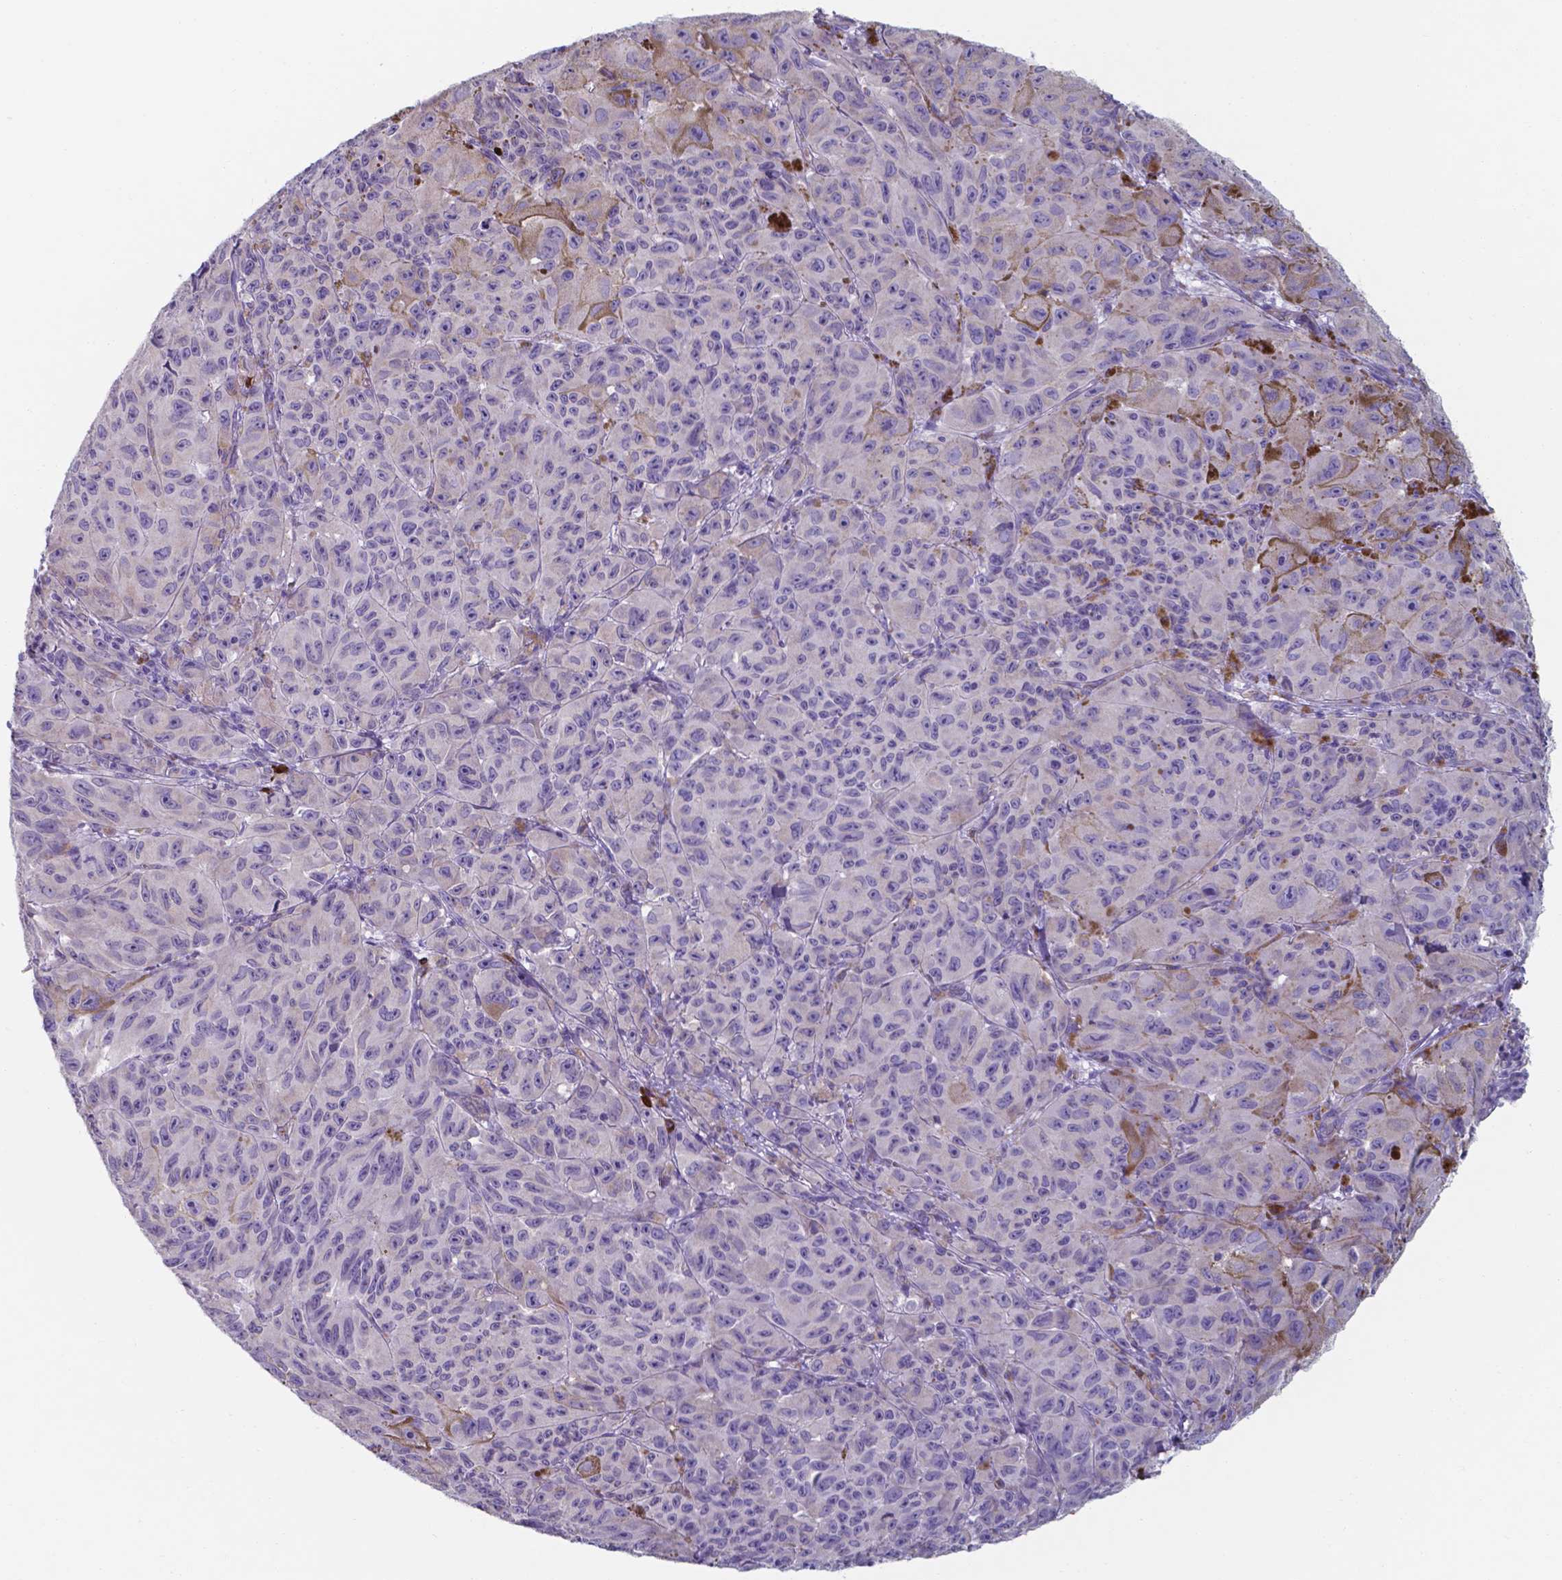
{"staining": {"intensity": "moderate", "quantity": "<25%", "location": "cytoplasmic/membranous"}, "tissue": "melanoma", "cell_type": "Tumor cells", "image_type": "cancer", "snomed": [{"axis": "morphology", "description": "Malignant melanoma, NOS"}, {"axis": "topography", "description": "Vulva, labia, clitoris and Bartholin´s gland, NO"}], "caption": "IHC (DAB (3,3'-diaminobenzidine)) staining of human malignant melanoma displays moderate cytoplasmic/membranous protein positivity in about <25% of tumor cells.", "gene": "UBE2J1", "patient": {"sex": "female", "age": 75}}